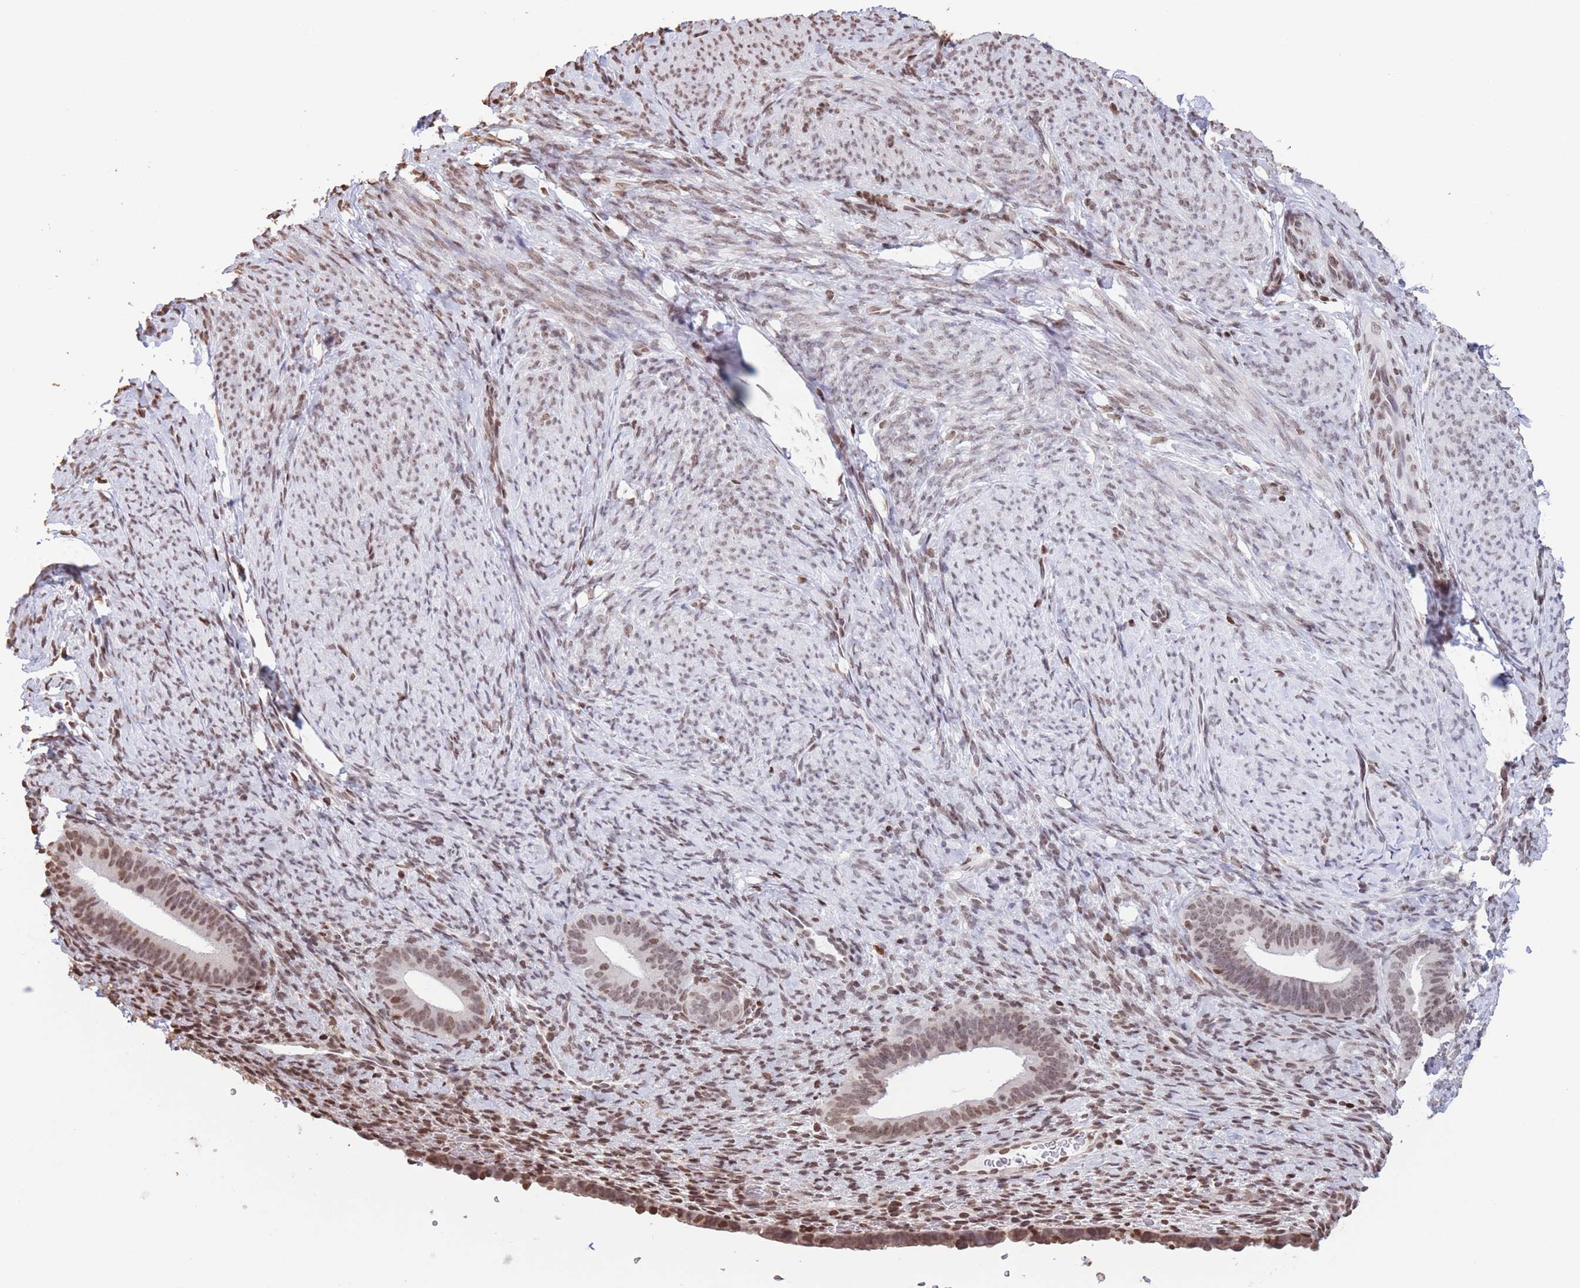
{"staining": {"intensity": "moderate", "quantity": ">75%", "location": "nuclear"}, "tissue": "endometrium", "cell_type": "Cells in endometrial stroma", "image_type": "normal", "snomed": [{"axis": "morphology", "description": "Normal tissue, NOS"}, {"axis": "topography", "description": "Endometrium"}], "caption": "IHC photomicrograph of benign endometrium: human endometrium stained using immunohistochemistry displays medium levels of moderate protein expression localized specifically in the nuclear of cells in endometrial stroma, appearing as a nuclear brown color.", "gene": "H2BC10", "patient": {"sex": "female", "age": 65}}